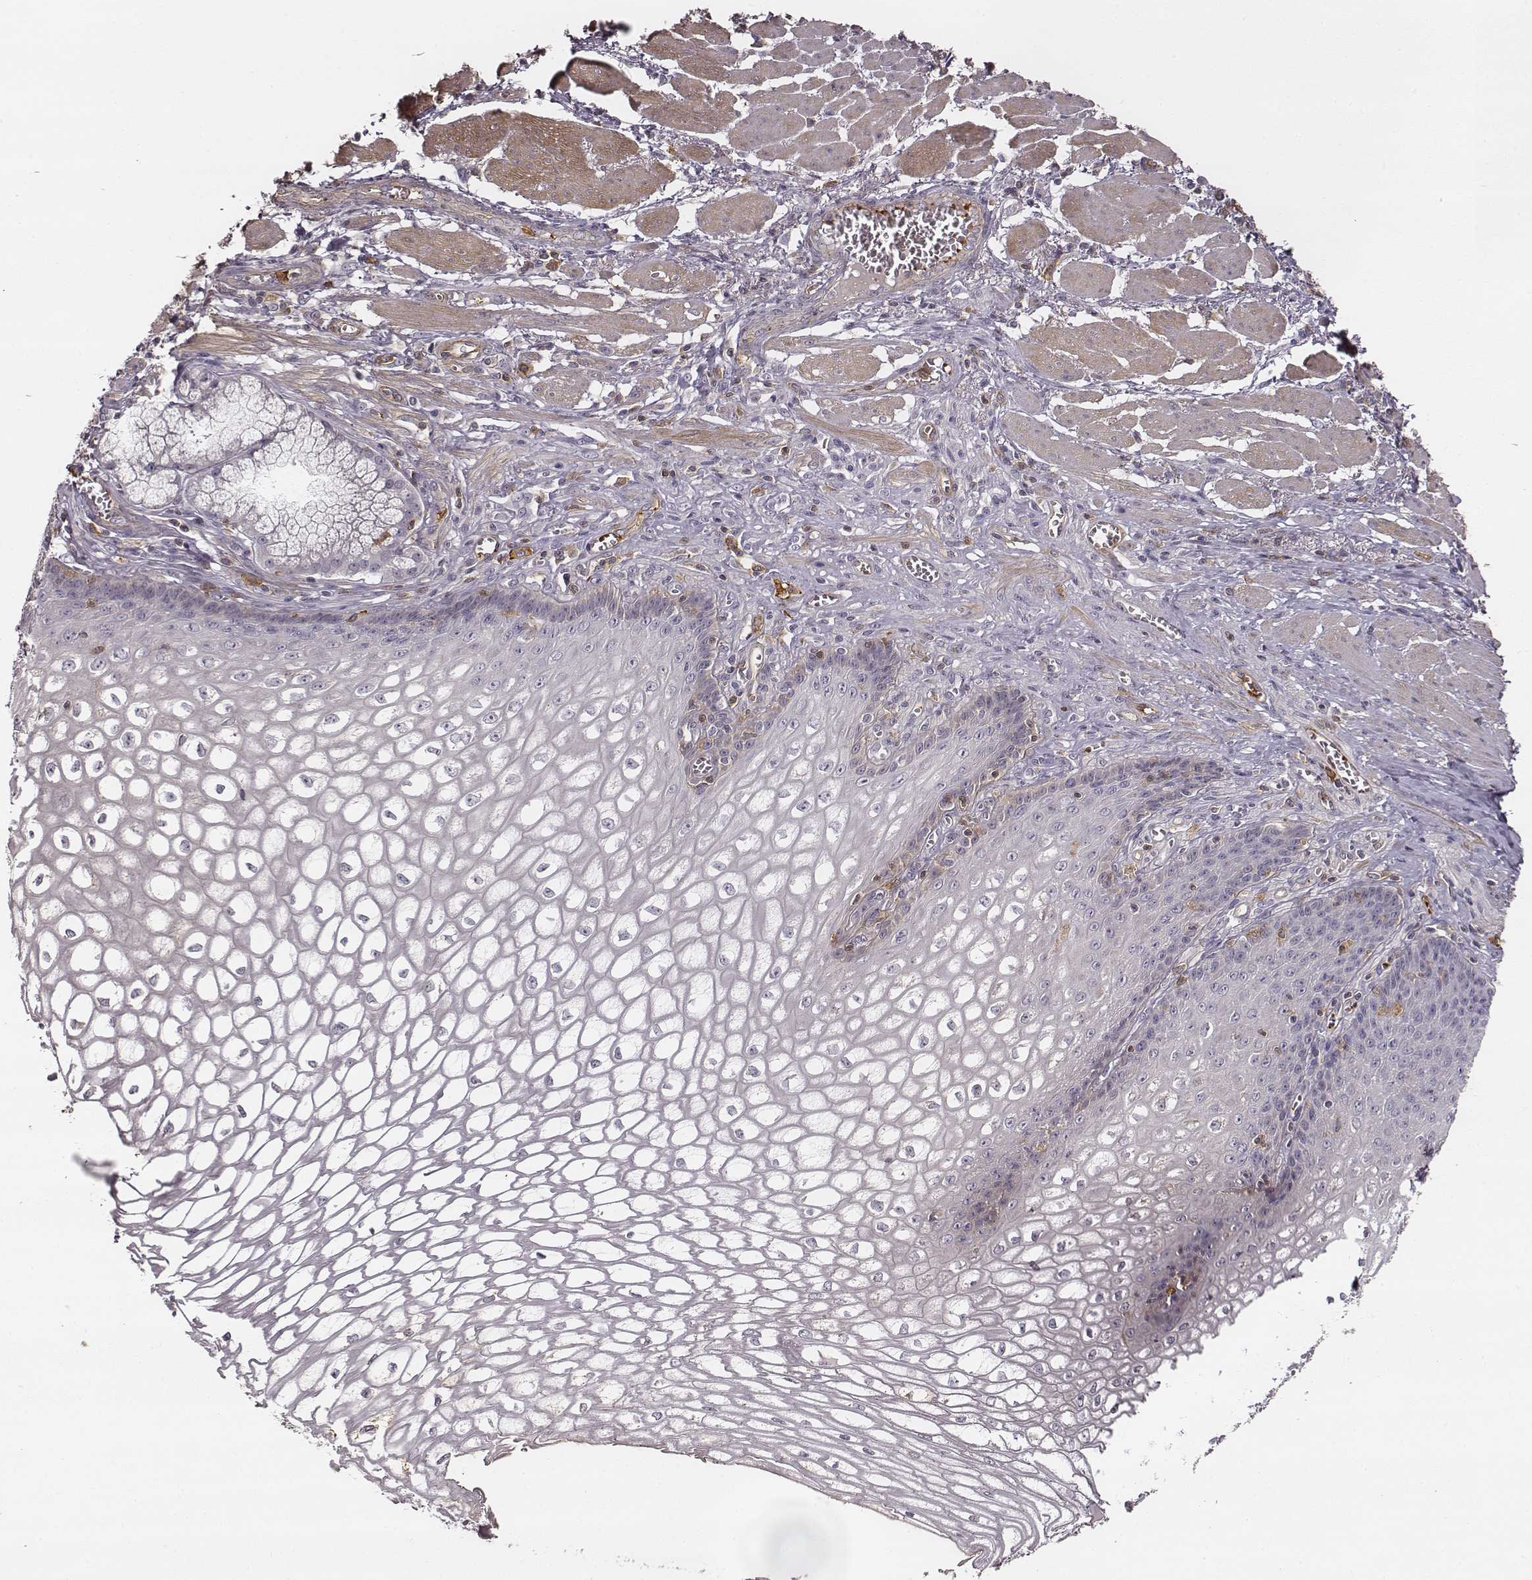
{"staining": {"intensity": "negative", "quantity": "none", "location": "none"}, "tissue": "esophagus", "cell_type": "Squamous epithelial cells", "image_type": "normal", "snomed": [{"axis": "morphology", "description": "Normal tissue, NOS"}, {"axis": "topography", "description": "Esophagus"}], "caption": "The histopathology image reveals no significant positivity in squamous epithelial cells of esophagus. The staining was performed using DAB (3,3'-diaminobenzidine) to visualize the protein expression in brown, while the nuclei were stained in blue with hematoxylin (Magnification: 20x).", "gene": "ZYX", "patient": {"sex": "male", "age": 58}}